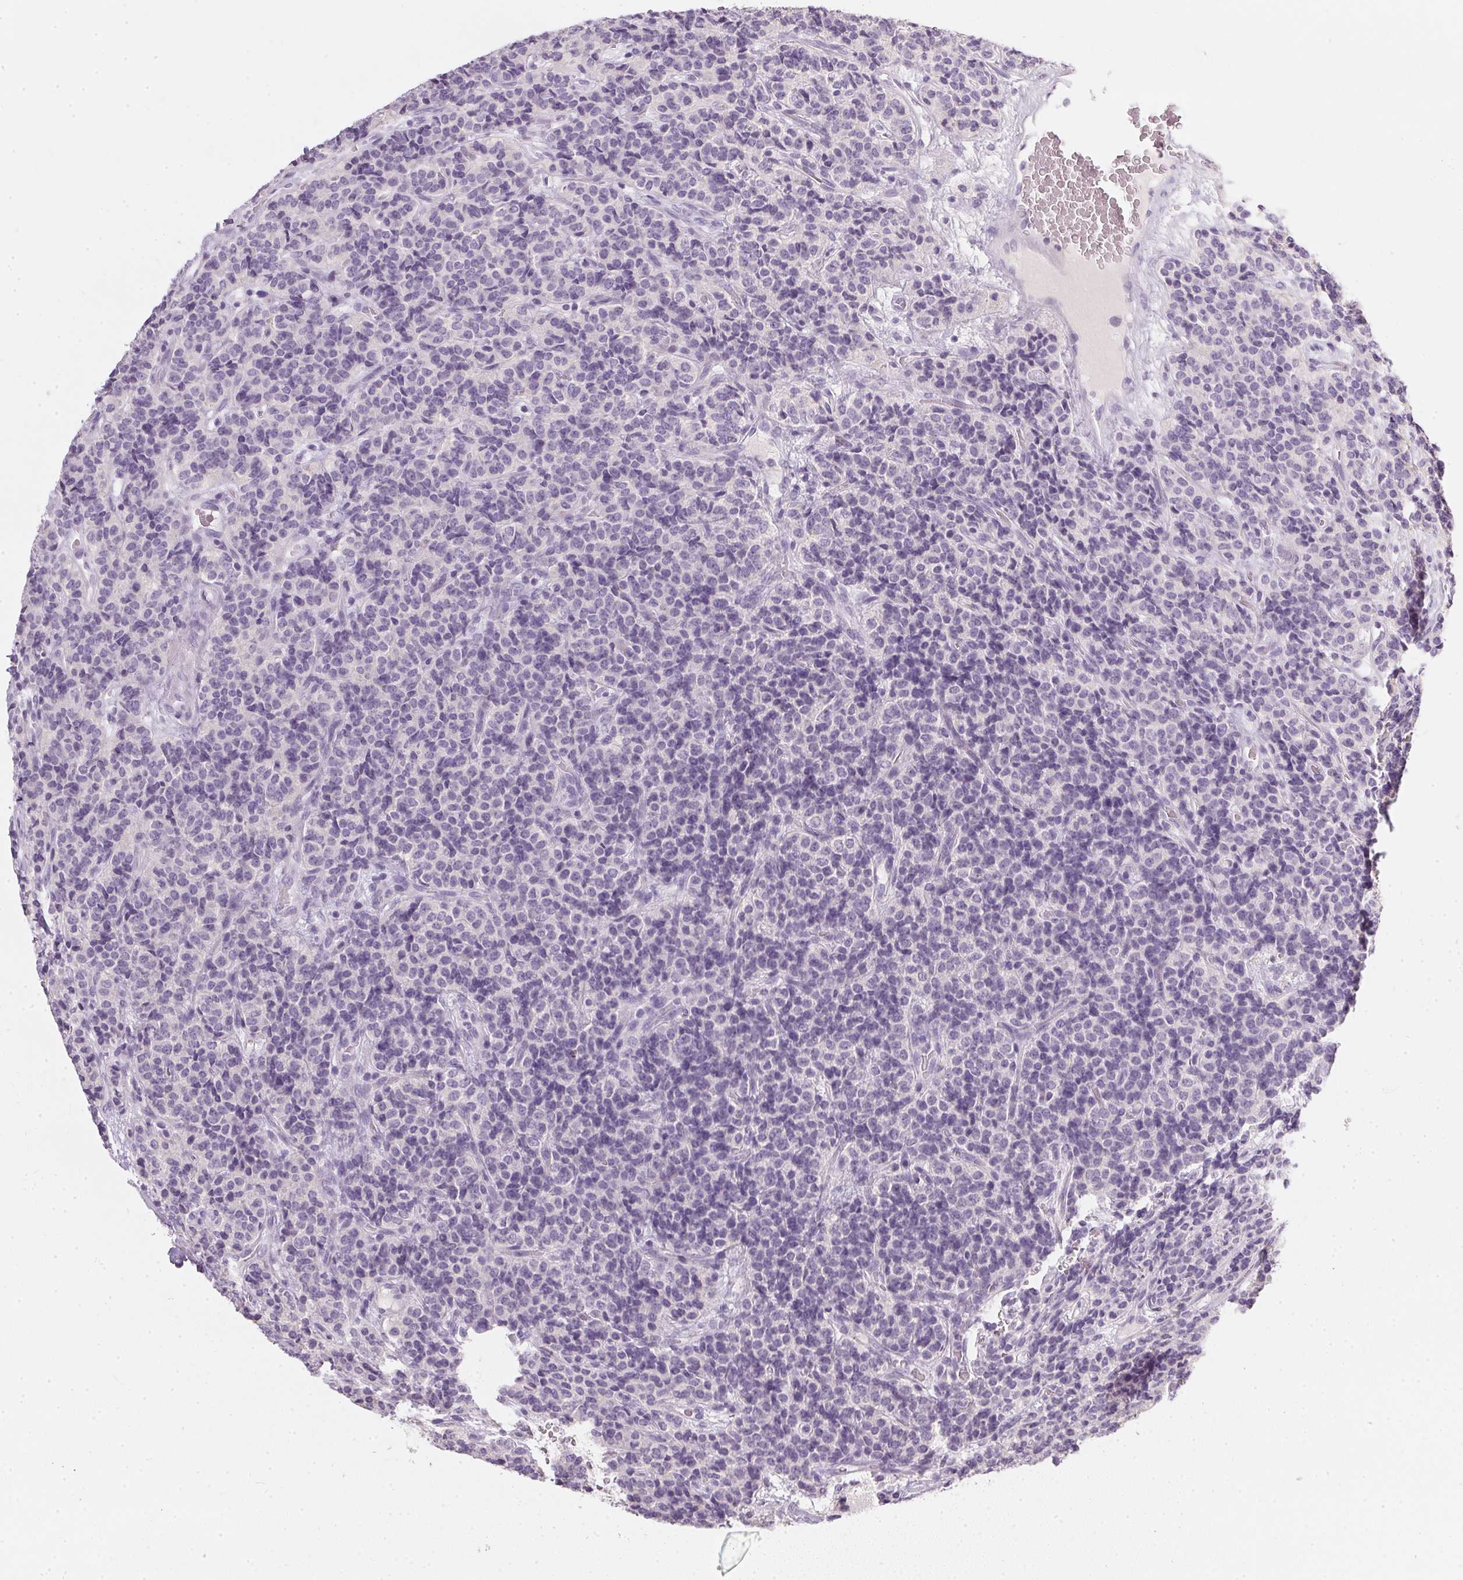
{"staining": {"intensity": "negative", "quantity": "none", "location": "none"}, "tissue": "carcinoid", "cell_type": "Tumor cells", "image_type": "cancer", "snomed": [{"axis": "morphology", "description": "Carcinoid, malignant, NOS"}, {"axis": "topography", "description": "Pancreas"}], "caption": "A high-resolution micrograph shows IHC staining of carcinoid, which shows no significant staining in tumor cells.", "gene": "TMEM72", "patient": {"sex": "male", "age": 36}}